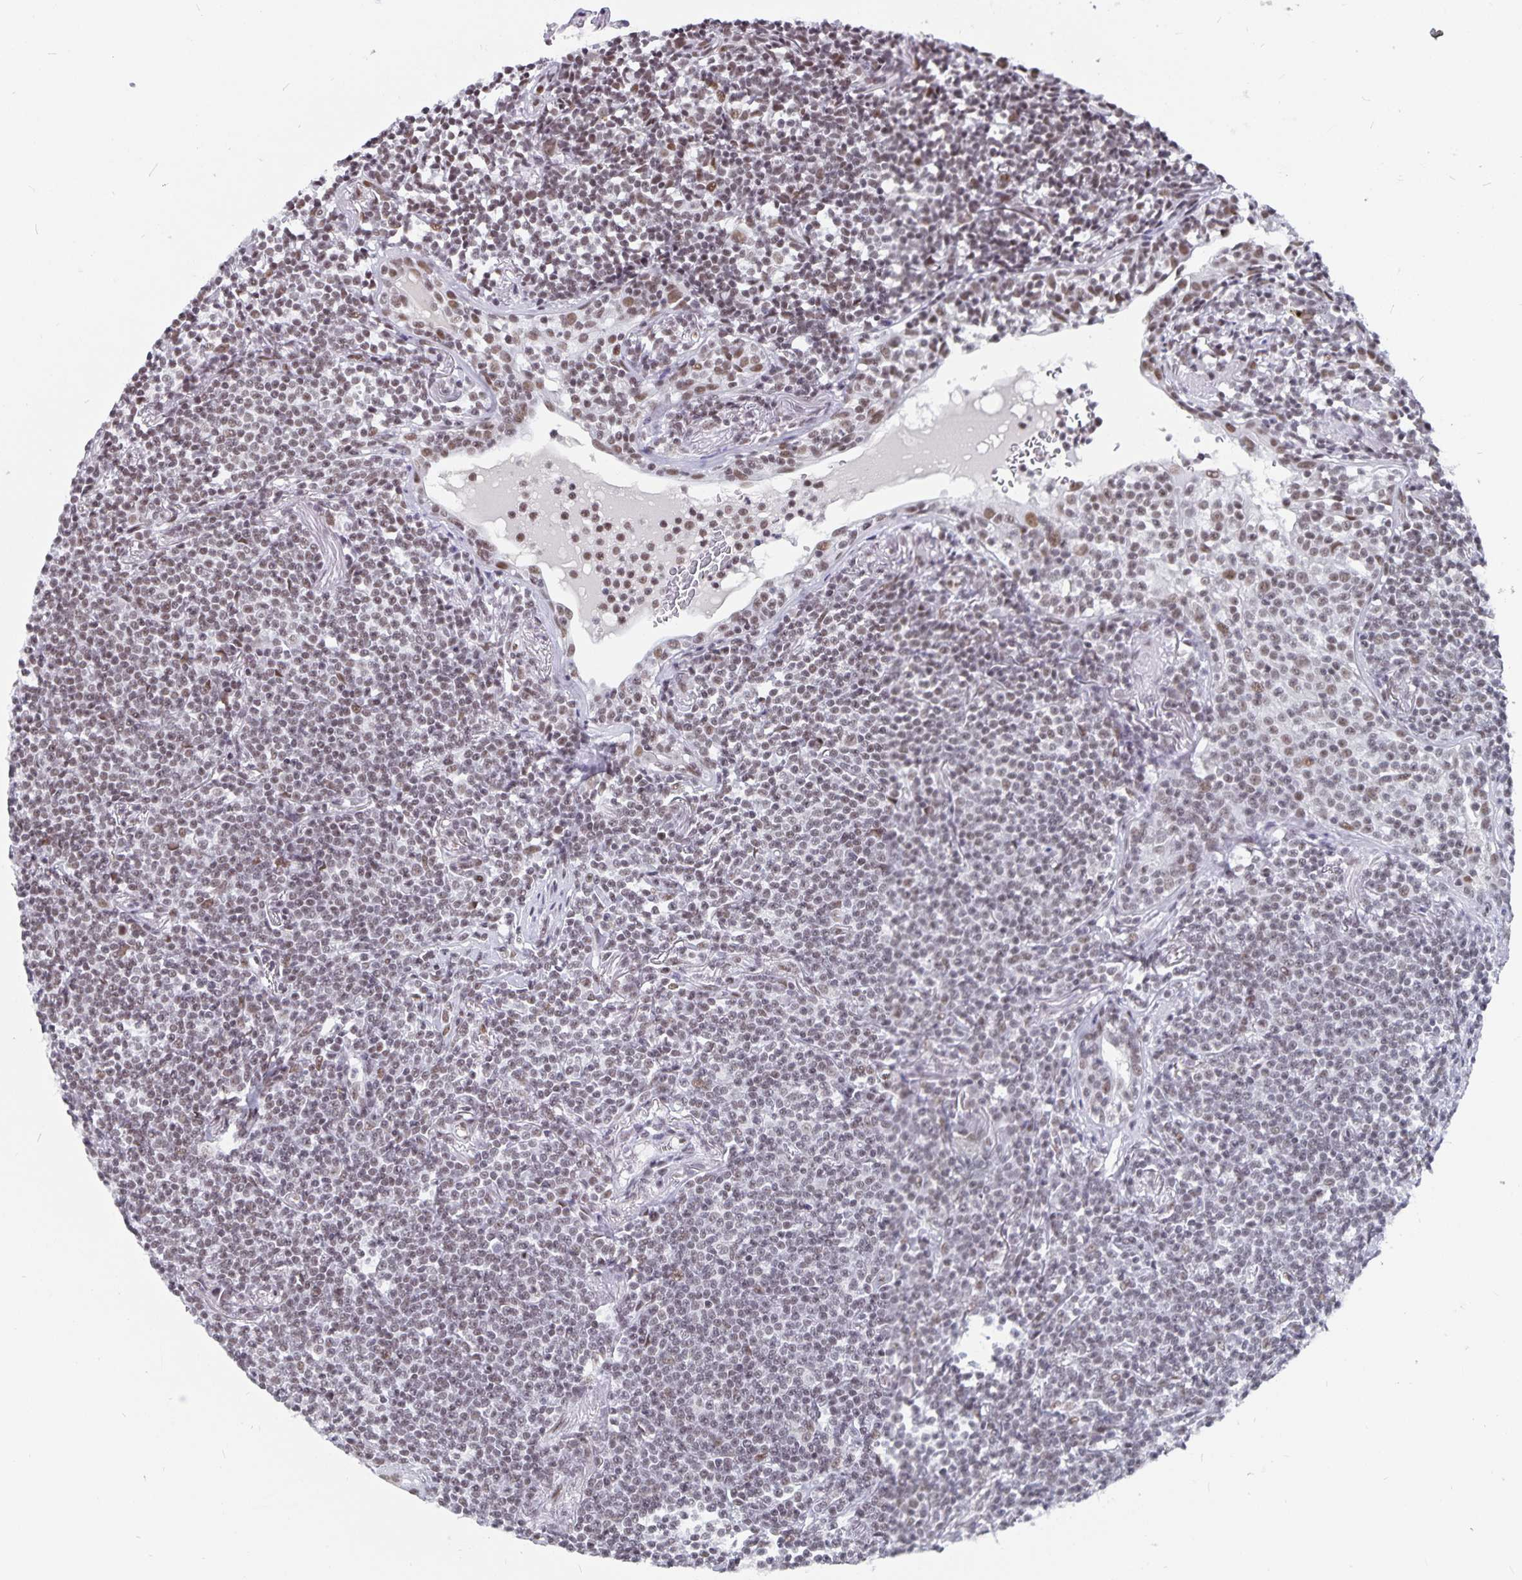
{"staining": {"intensity": "weak", "quantity": ">75%", "location": "nuclear"}, "tissue": "lymphoma", "cell_type": "Tumor cells", "image_type": "cancer", "snomed": [{"axis": "morphology", "description": "Malignant lymphoma, non-Hodgkin's type, Low grade"}, {"axis": "topography", "description": "Lung"}], "caption": "IHC (DAB (3,3'-diaminobenzidine)) staining of human lymphoma exhibits weak nuclear protein staining in approximately >75% of tumor cells.", "gene": "PBX2", "patient": {"sex": "female", "age": 71}}